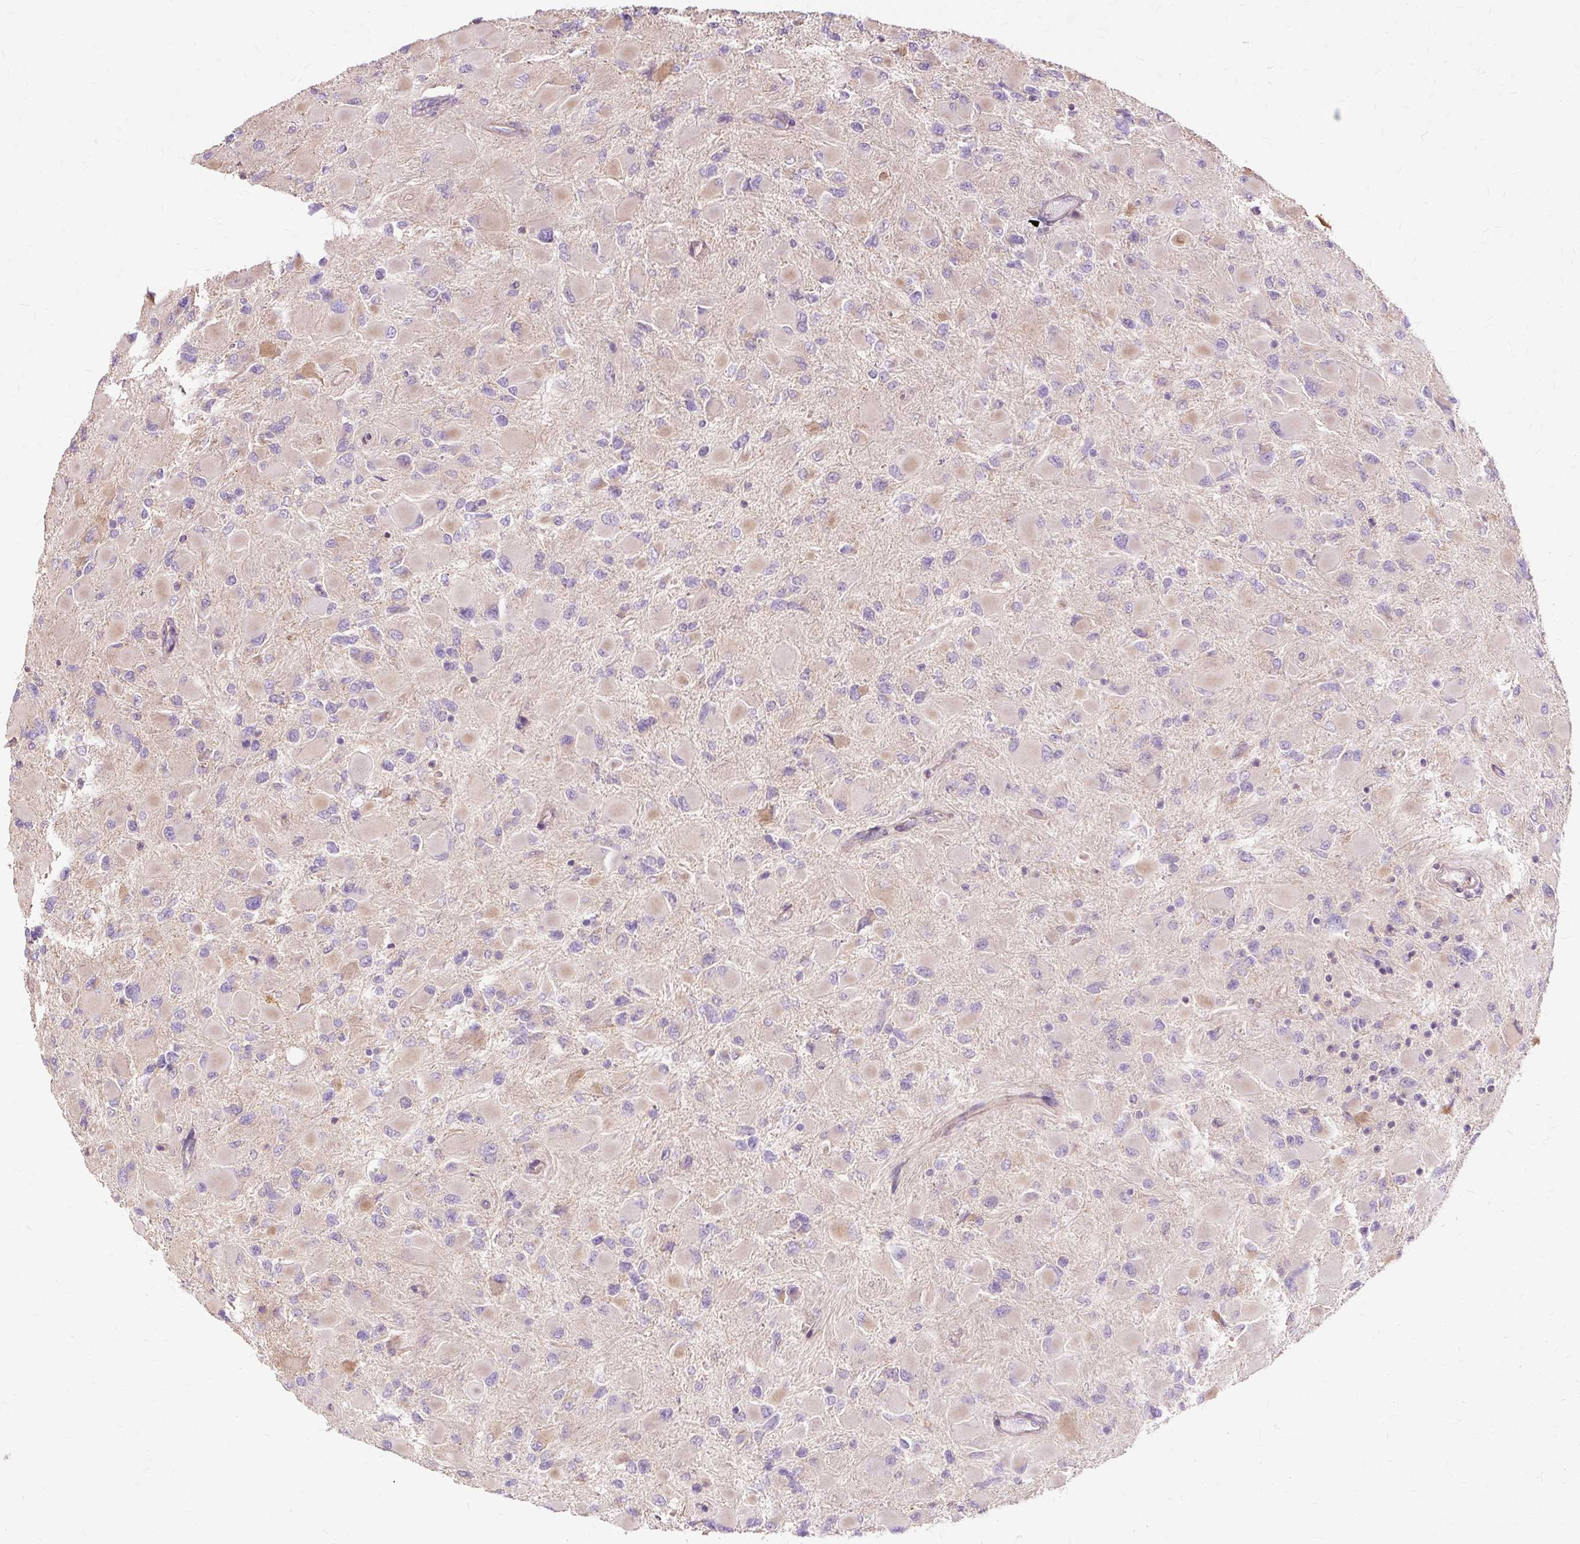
{"staining": {"intensity": "negative", "quantity": "none", "location": "none"}, "tissue": "glioma", "cell_type": "Tumor cells", "image_type": "cancer", "snomed": [{"axis": "morphology", "description": "Glioma, malignant, High grade"}, {"axis": "topography", "description": "Cerebral cortex"}], "caption": "DAB (3,3'-diaminobenzidine) immunohistochemical staining of glioma exhibits no significant positivity in tumor cells.", "gene": "TSPAN8", "patient": {"sex": "female", "age": 36}}